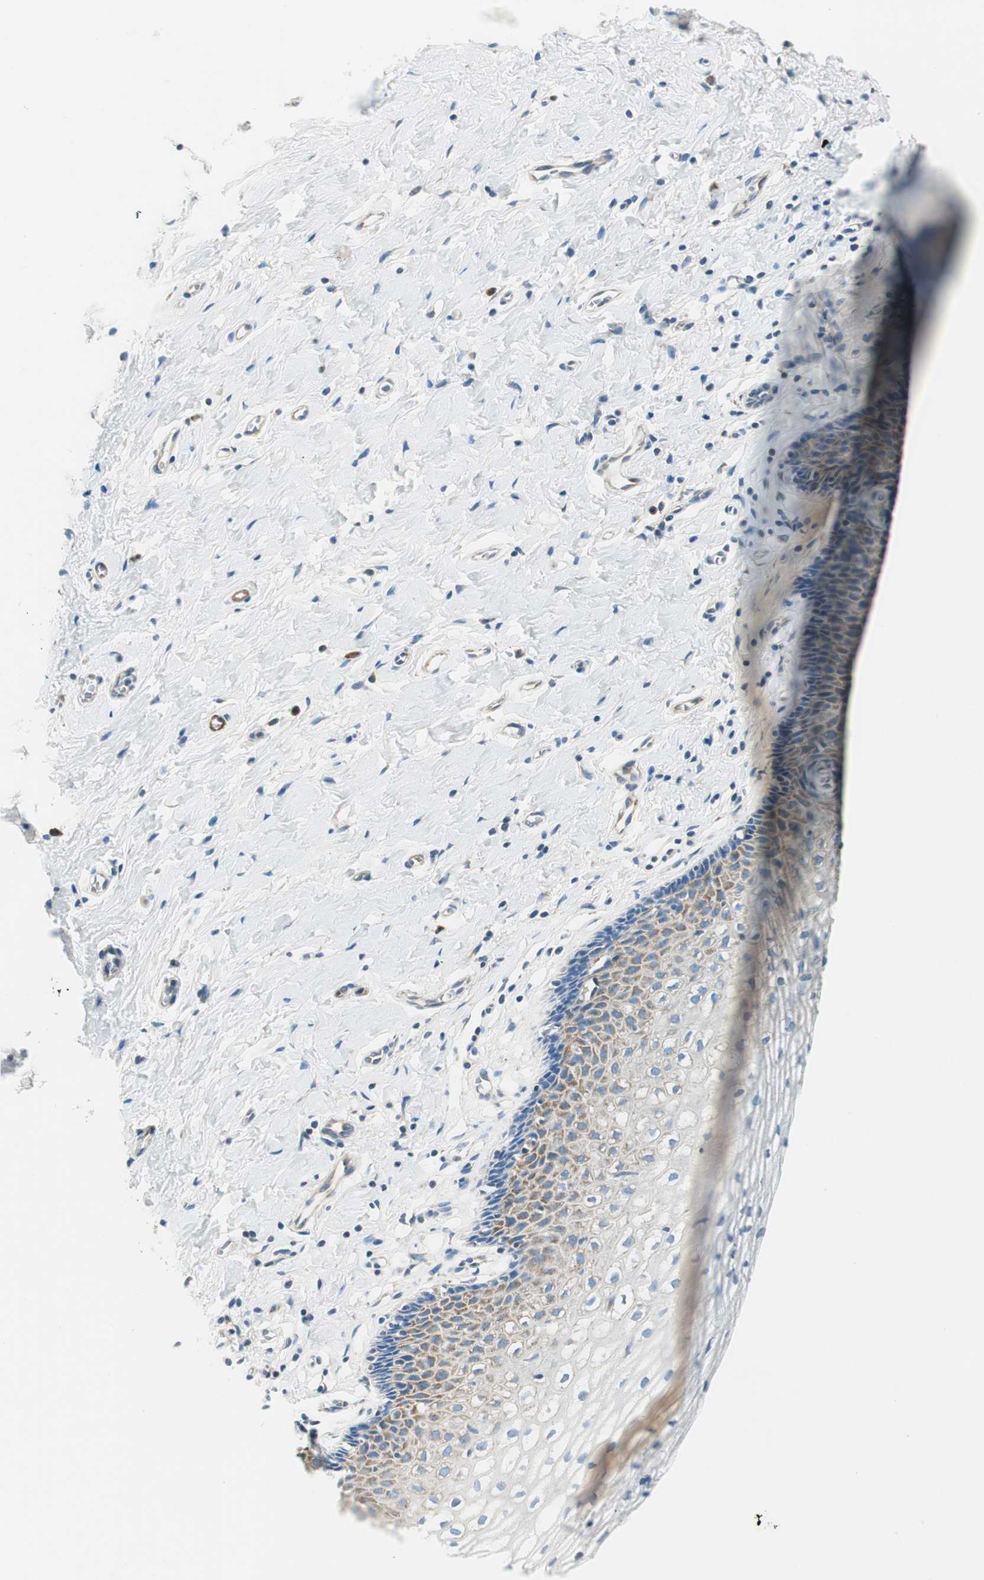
{"staining": {"intensity": "moderate", "quantity": "<25%", "location": "cytoplasmic/membranous"}, "tissue": "vagina", "cell_type": "Squamous epithelial cells", "image_type": "normal", "snomed": [{"axis": "morphology", "description": "Normal tissue, NOS"}, {"axis": "topography", "description": "Soft tissue"}, {"axis": "topography", "description": "Vagina"}], "caption": "A micrograph of vagina stained for a protein shows moderate cytoplasmic/membranous brown staining in squamous epithelial cells. (DAB (3,3'-diaminobenzidine) IHC with brightfield microscopy, high magnification).", "gene": "RORB", "patient": {"sex": "female", "age": 61}}